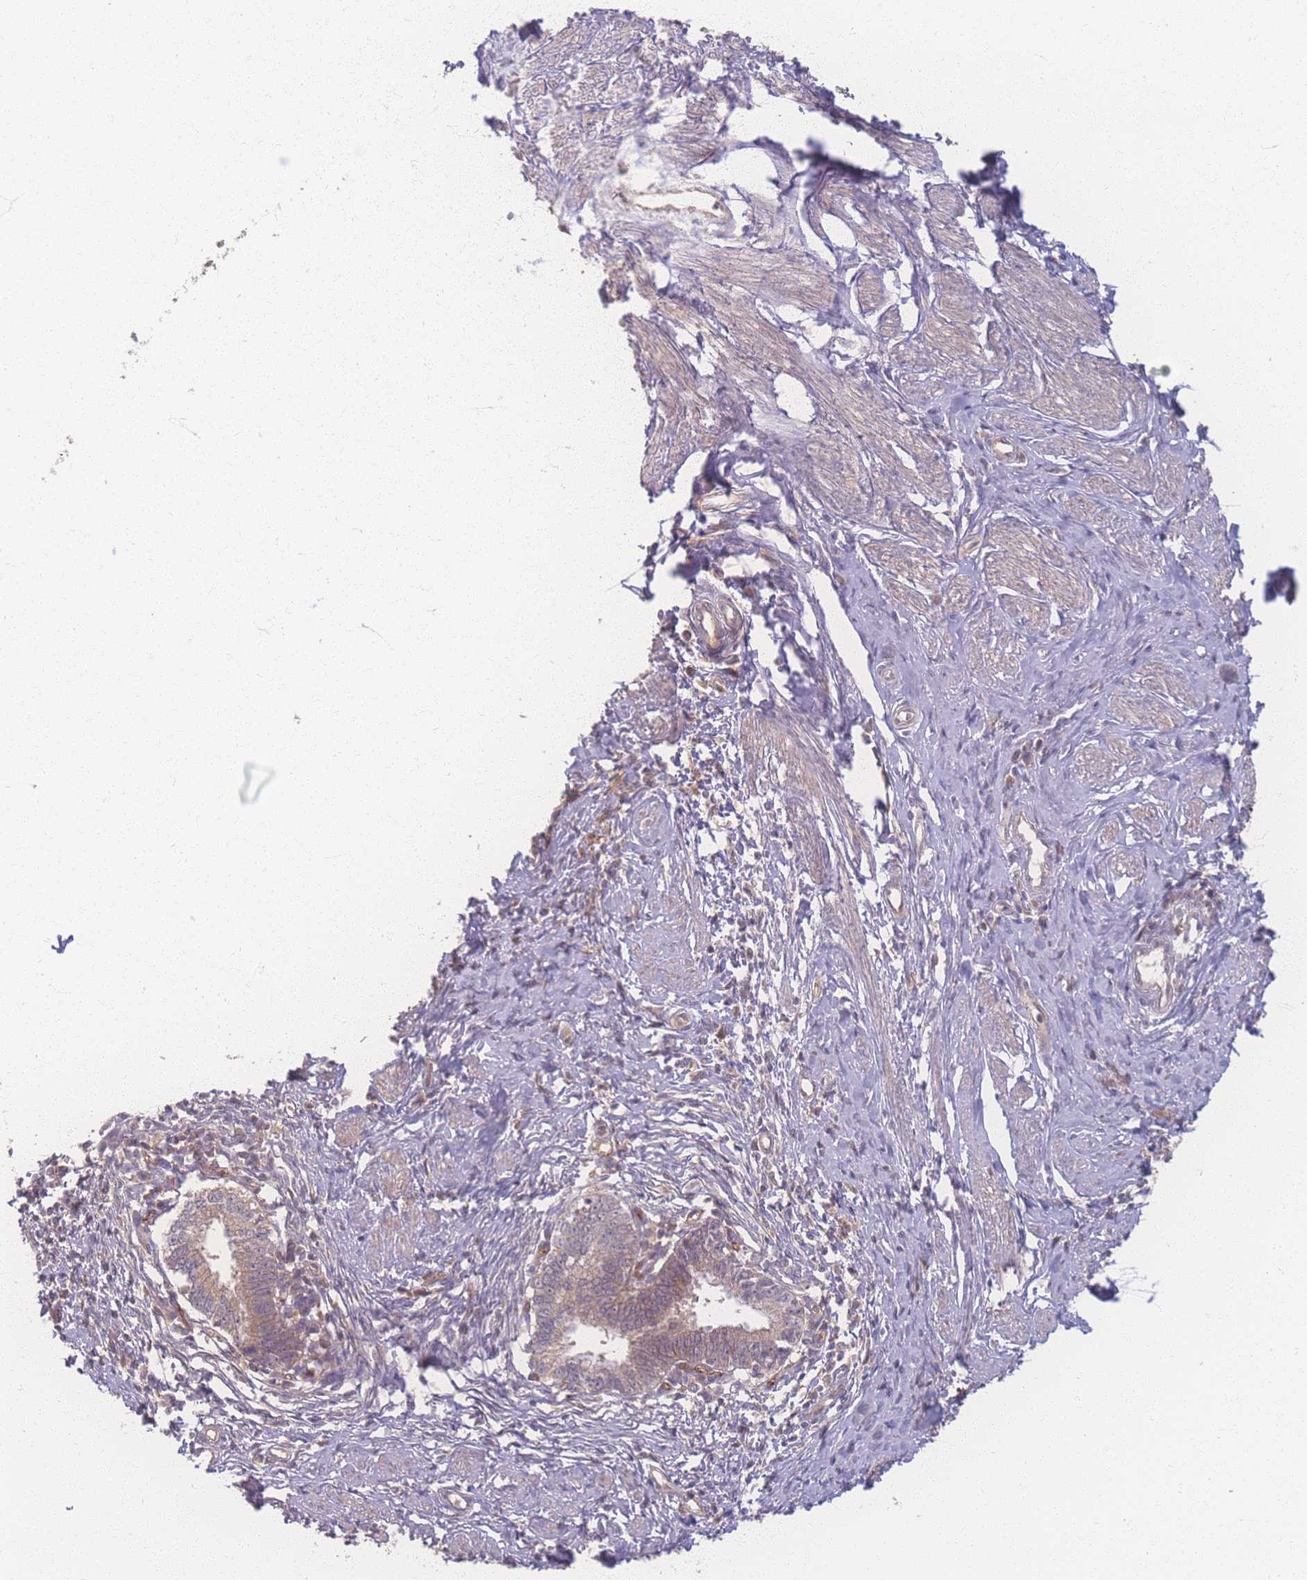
{"staining": {"intensity": "weak", "quantity": ">75%", "location": "cytoplasmic/membranous"}, "tissue": "cervical cancer", "cell_type": "Tumor cells", "image_type": "cancer", "snomed": [{"axis": "morphology", "description": "Adenocarcinoma, NOS"}, {"axis": "topography", "description": "Cervix"}], "caption": "Cervical adenocarcinoma tissue reveals weak cytoplasmic/membranous positivity in about >75% of tumor cells (IHC, brightfield microscopy, high magnification).", "gene": "INSR", "patient": {"sex": "female", "age": 36}}